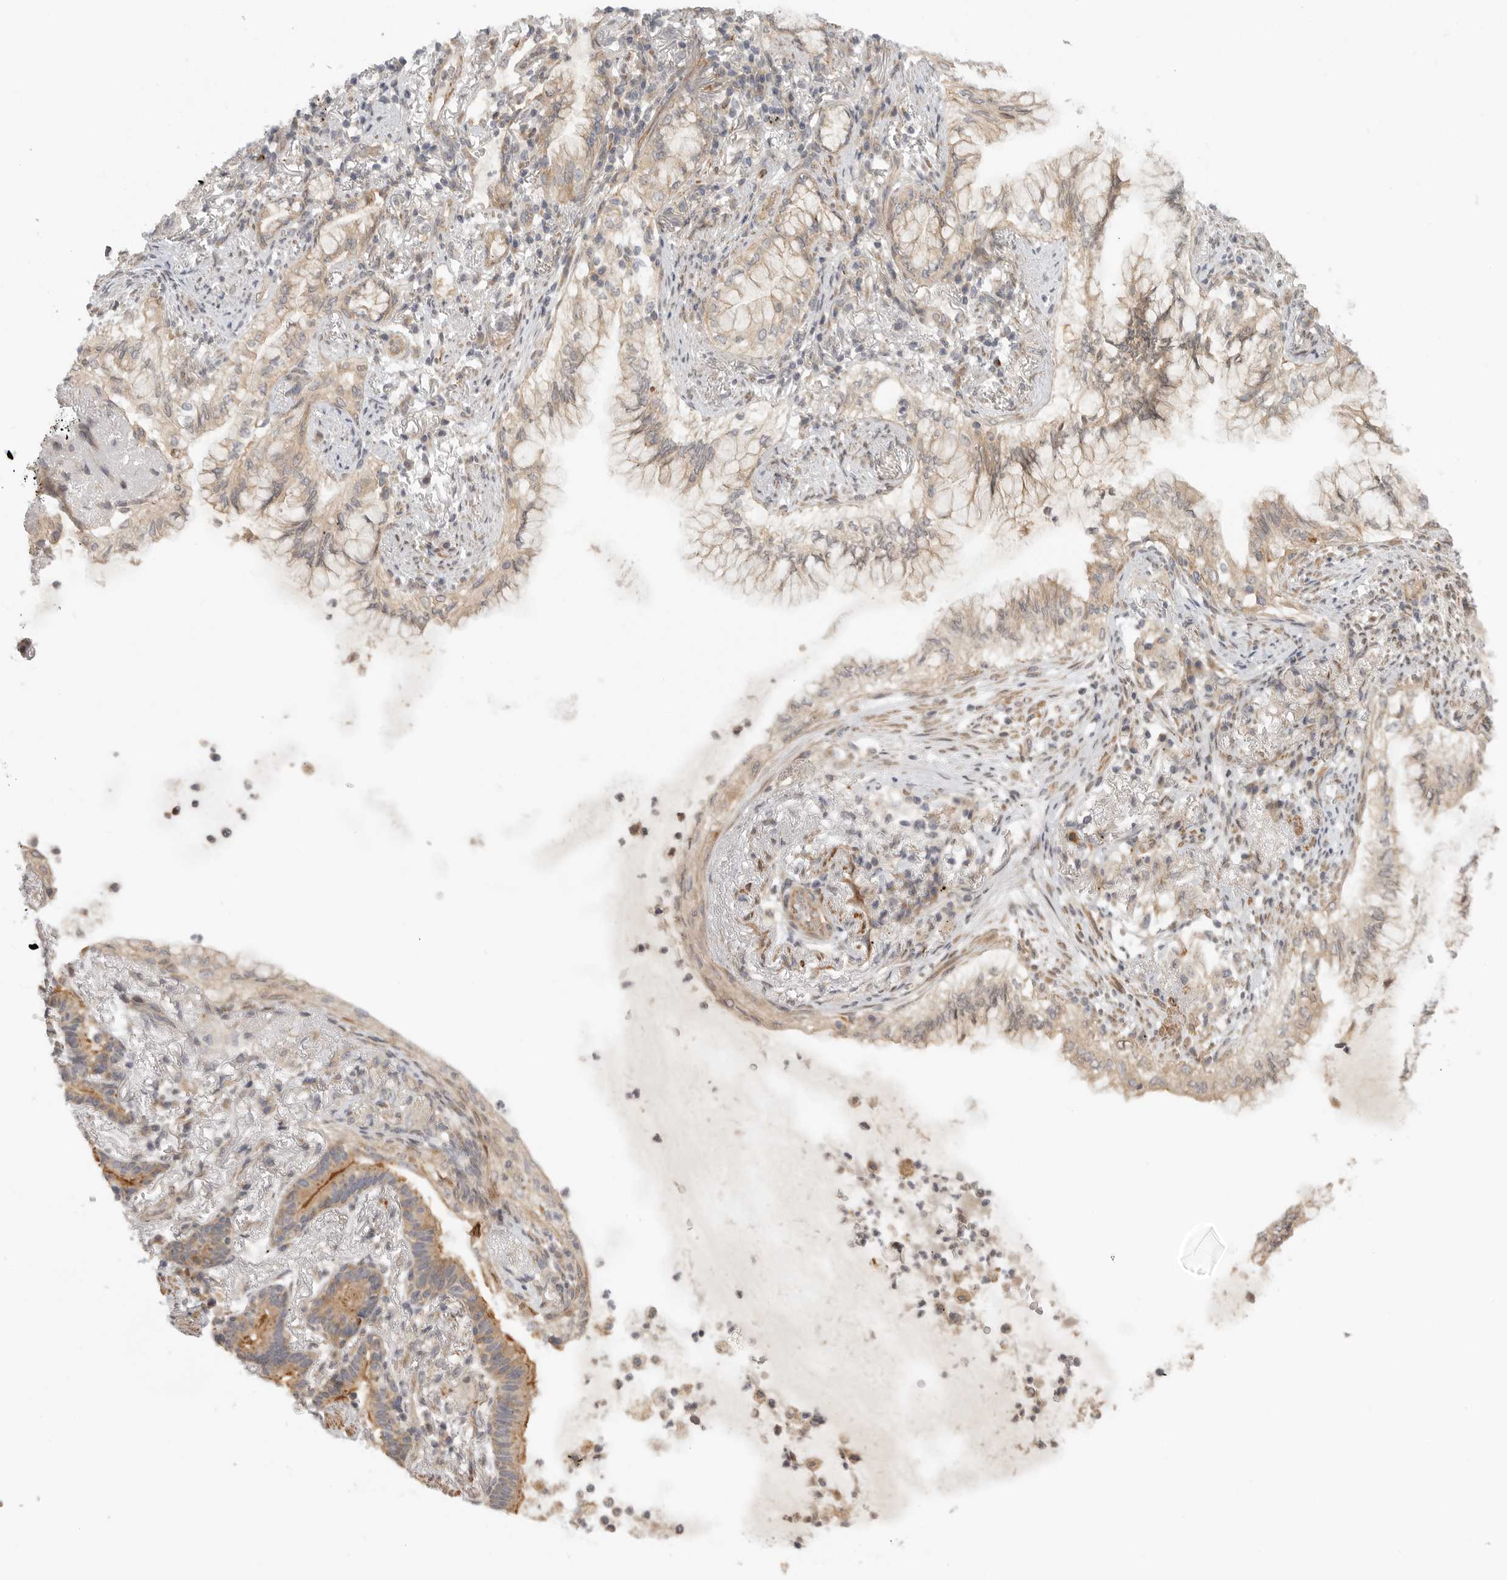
{"staining": {"intensity": "moderate", "quantity": "25%-75%", "location": "cytoplasmic/membranous"}, "tissue": "lung cancer", "cell_type": "Tumor cells", "image_type": "cancer", "snomed": [{"axis": "morphology", "description": "Adenocarcinoma, NOS"}, {"axis": "topography", "description": "Lung"}], "caption": "Protein expression analysis of human adenocarcinoma (lung) reveals moderate cytoplasmic/membranous expression in about 25%-75% of tumor cells.", "gene": "CCPG1", "patient": {"sex": "female", "age": 70}}